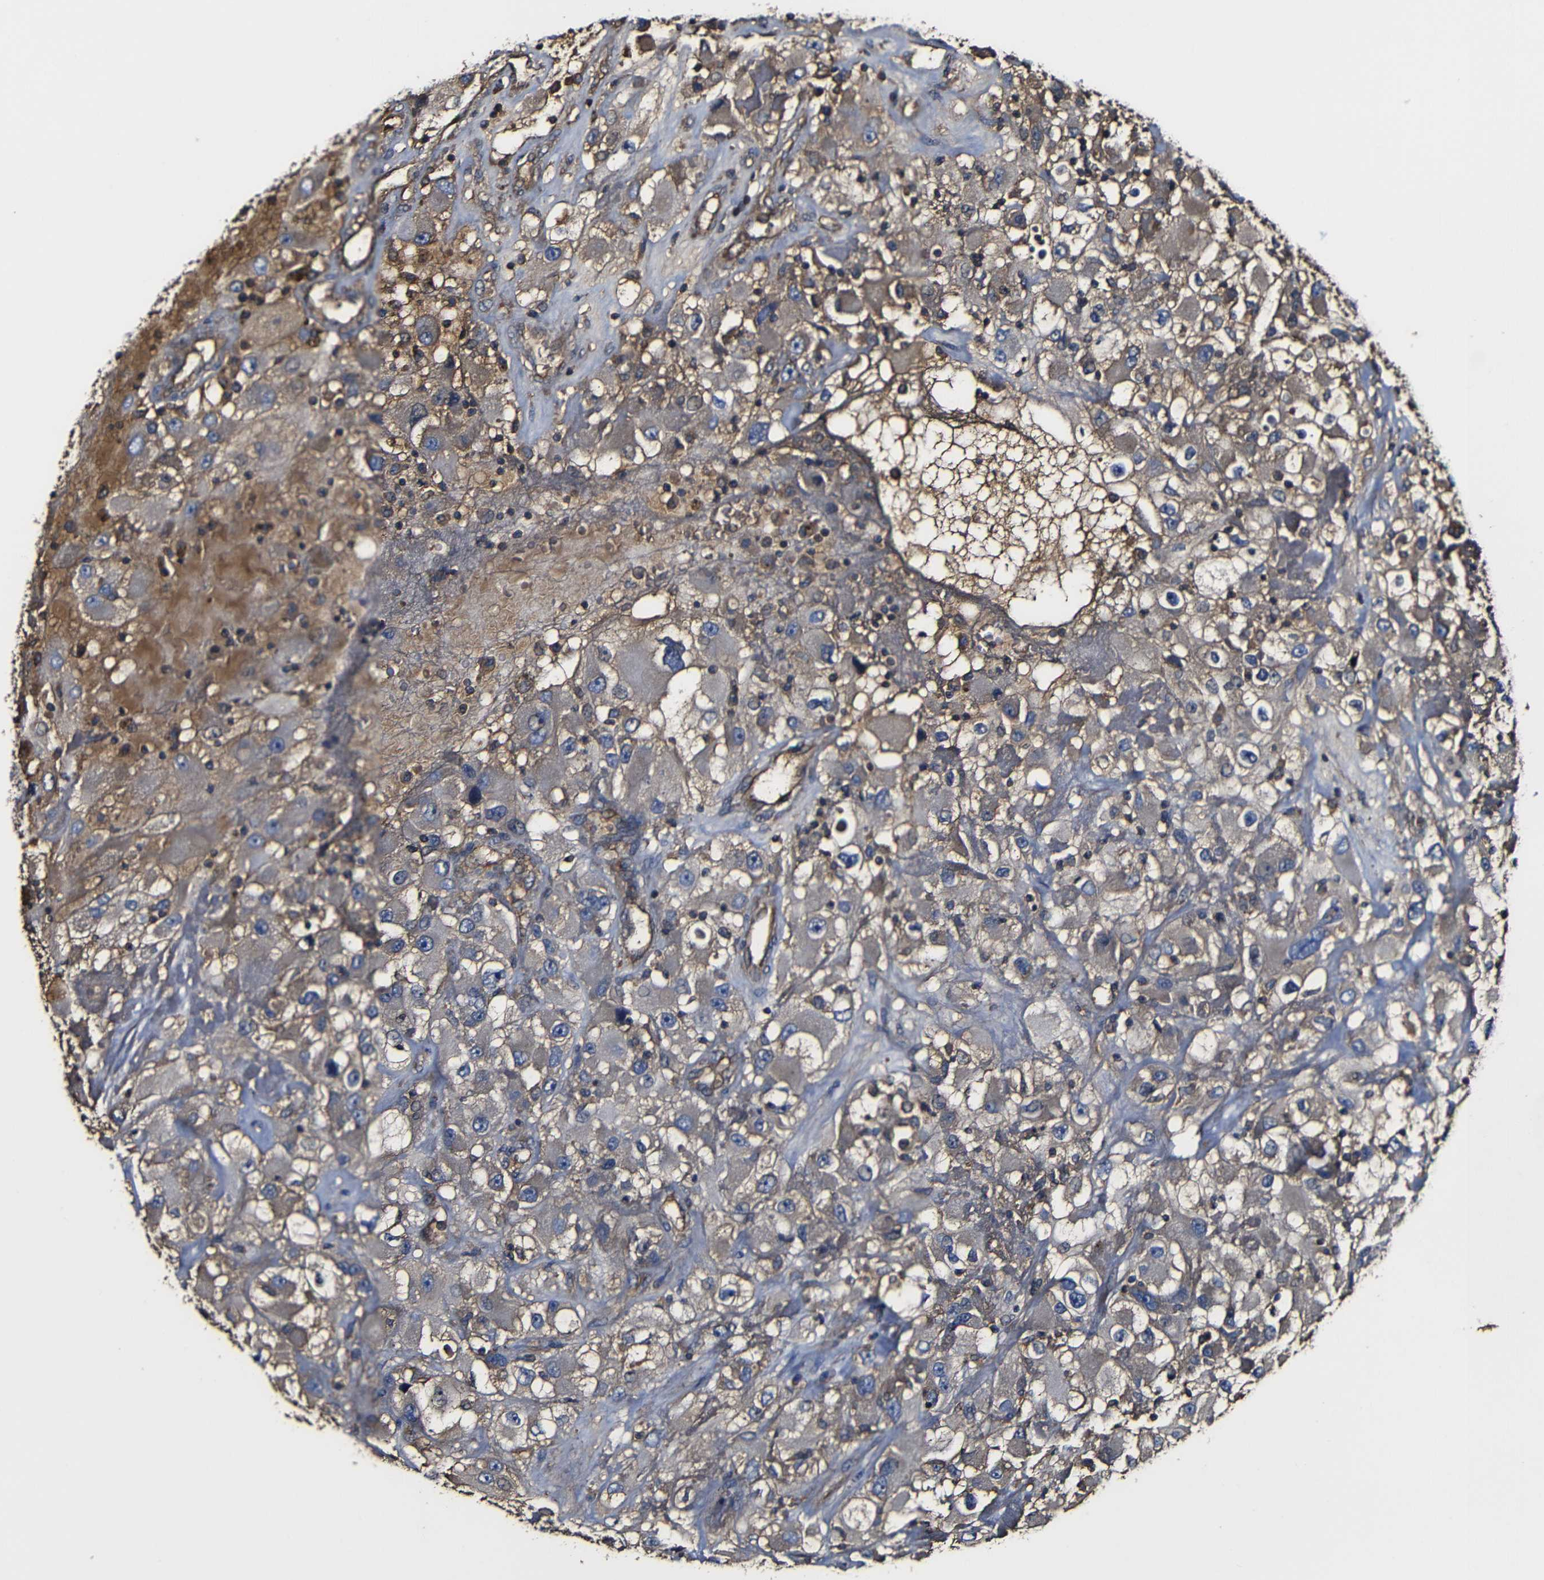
{"staining": {"intensity": "weak", "quantity": "25%-75%", "location": "cytoplasmic/membranous"}, "tissue": "renal cancer", "cell_type": "Tumor cells", "image_type": "cancer", "snomed": [{"axis": "morphology", "description": "Adenocarcinoma, NOS"}, {"axis": "topography", "description": "Kidney"}], "caption": "A low amount of weak cytoplasmic/membranous staining is seen in about 25%-75% of tumor cells in renal cancer tissue.", "gene": "MSN", "patient": {"sex": "female", "age": 52}}